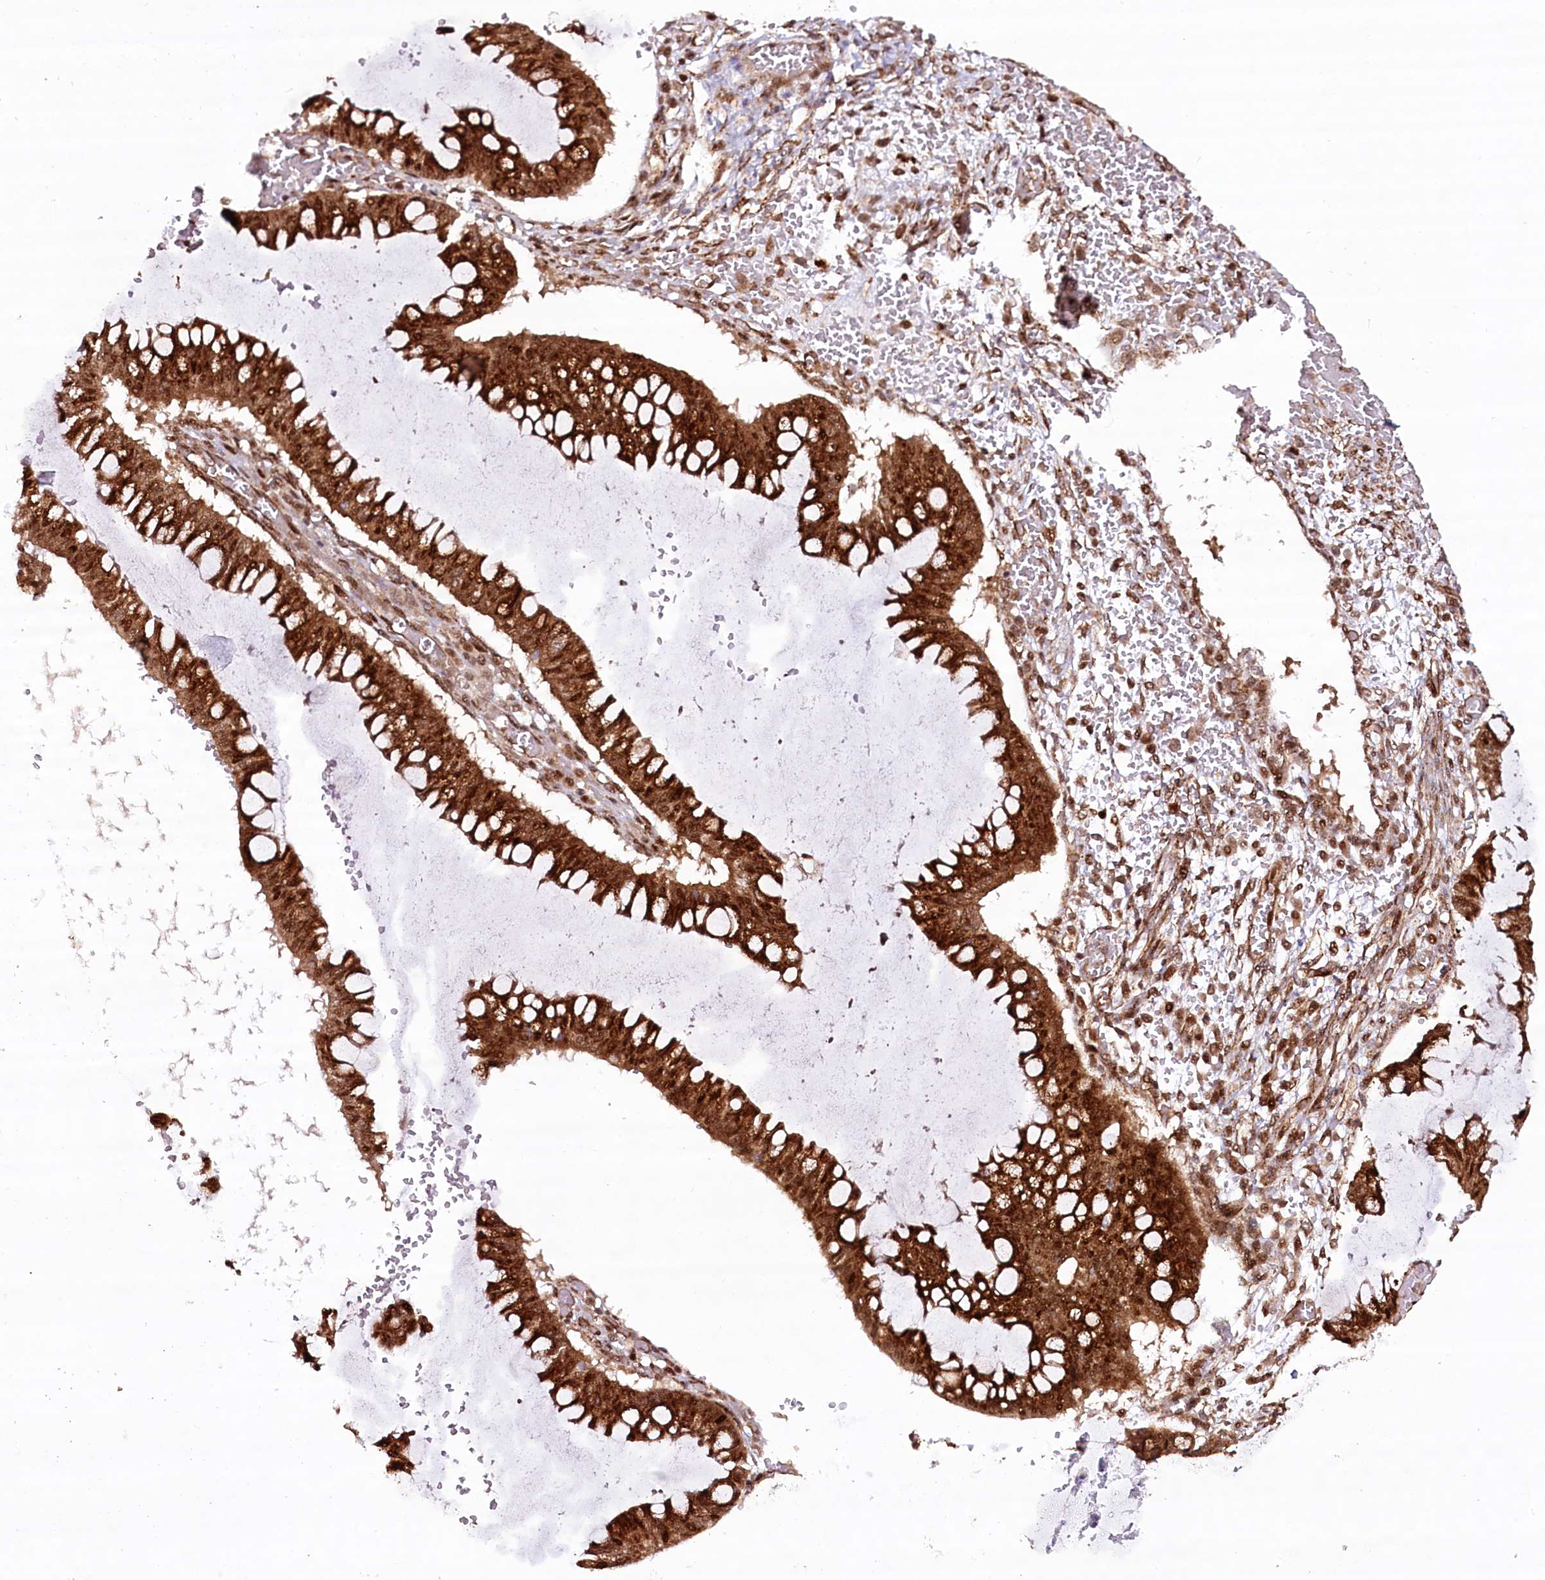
{"staining": {"intensity": "strong", "quantity": ">75%", "location": "cytoplasmic/membranous,nuclear"}, "tissue": "ovarian cancer", "cell_type": "Tumor cells", "image_type": "cancer", "snomed": [{"axis": "morphology", "description": "Cystadenocarcinoma, mucinous, NOS"}, {"axis": "topography", "description": "Ovary"}], "caption": "Ovarian cancer stained for a protein shows strong cytoplasmic/membranous and nuclear positivity in tumor cells.", "gene": "COPG1", "patient": {"sex": "female", "age": 73}}